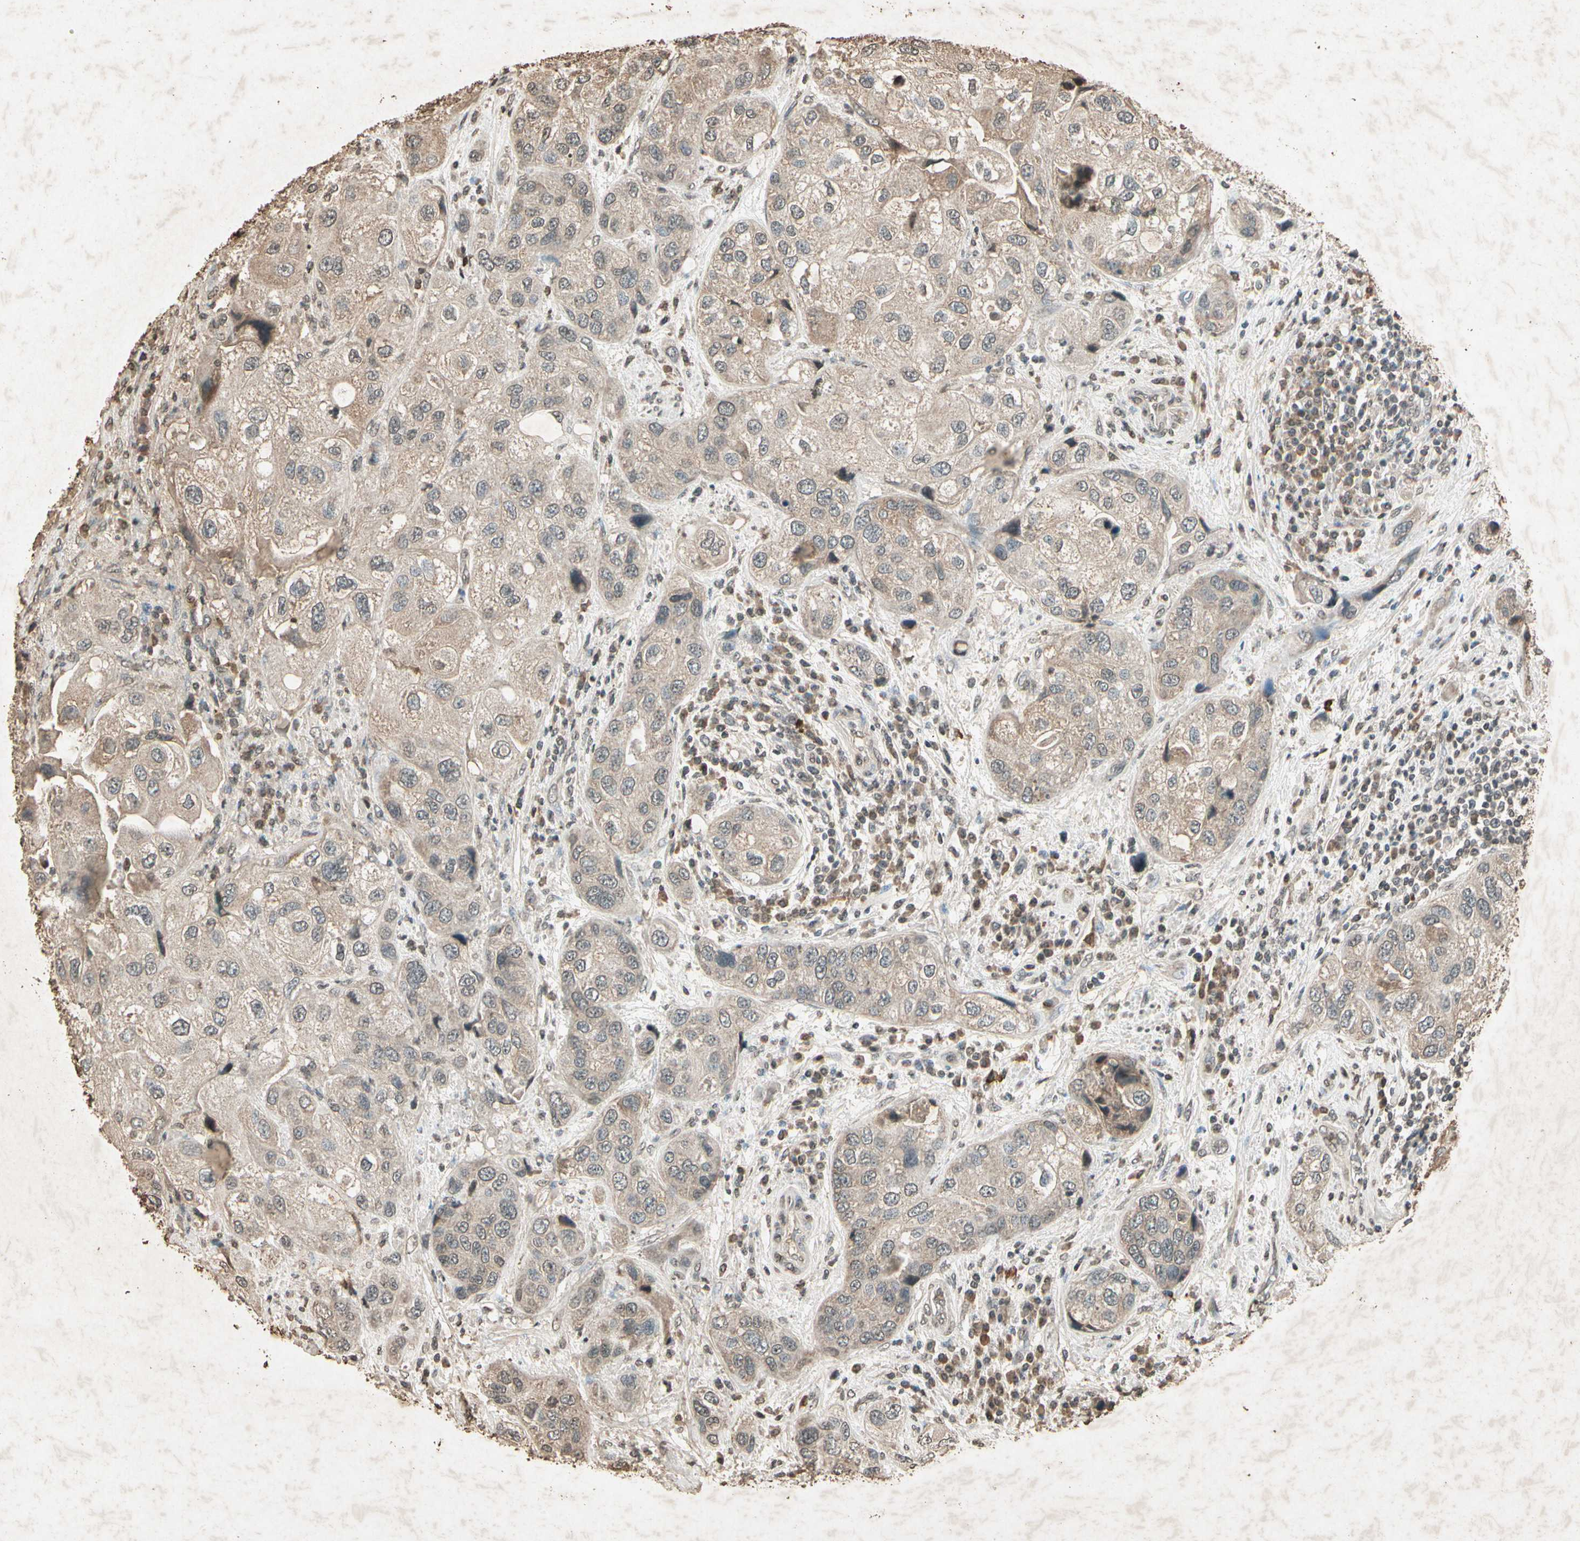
{"staining": {"intensity": "moderate", "quantity": ">75%", "location": "cytoplasmic/membranous"}, "tissue": "urothelial cancer", "cell_type": "Tumor cells", "image_type": "cancer", "snomed": [{"axis": "morphology", "description": "Urothelial carcinoma, High grade"}, {"axis": "topography", "description": "Urinary bladder"}], "caption": "Immunohistochemical staining of human urothelial cancer shows medium levels of moderate cytoplasmic/membranous protein expression in about >75% of tumor cells.", "gene": "GC", "patient": {"sex": "female", "age": 64}}